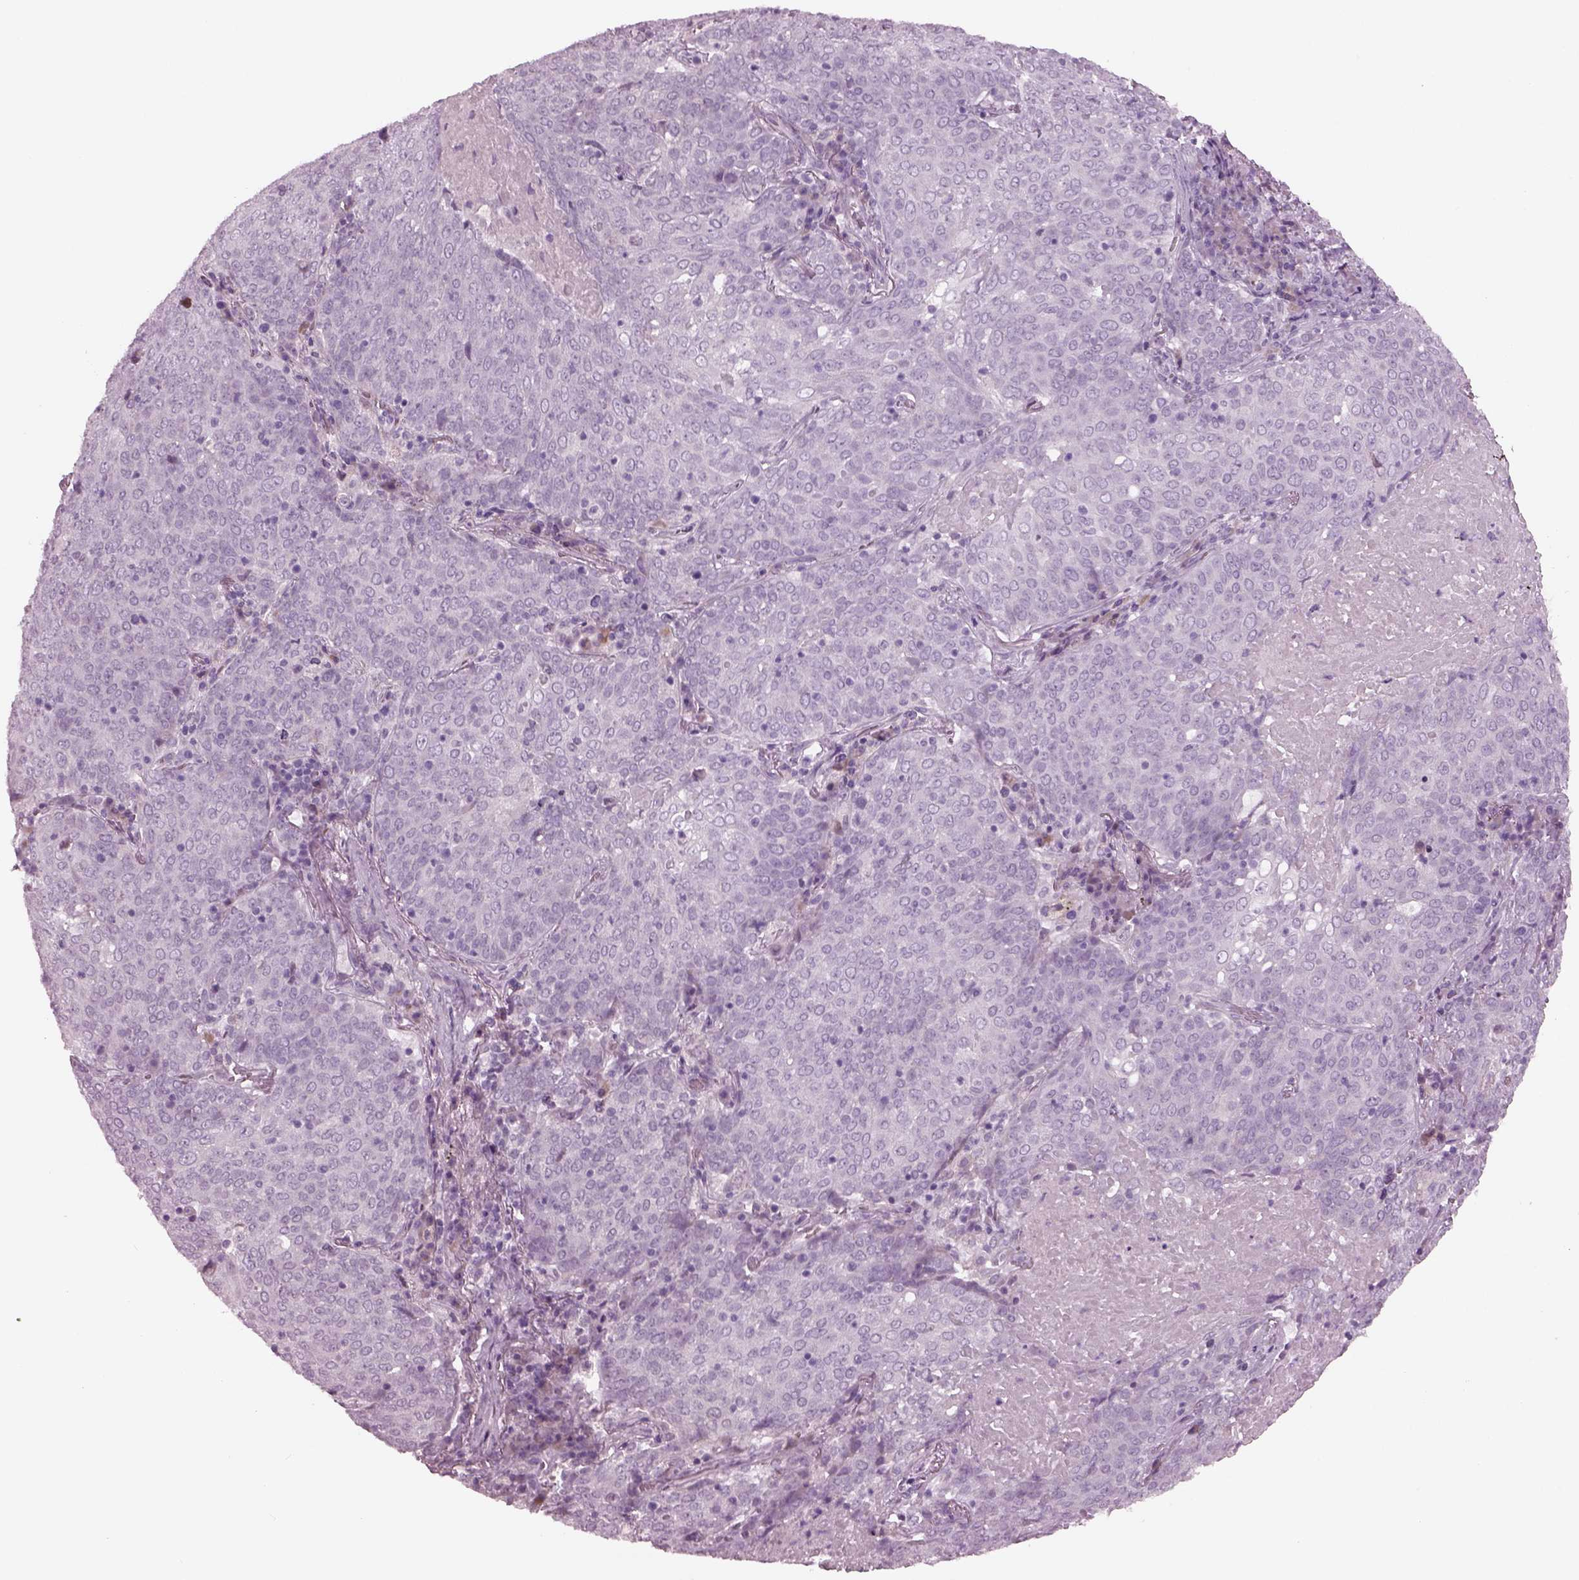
{"staining": {"intensity": "negative", "quantity": "none", "location": "none"}, "tissue": "lung cancer", "cell_type": "Tumor cells", "image_type": "cancer", "snomed": [{"axis": "morphology", "description": "Squamous cell carcinoma, NOS"}, {"axis": "topography", "description": "Lung"}], "caption": "IHC image of neoplastic tissue: lung cancer stained with DAB (3,3'-diaminobenzidine) displays no significant protein staining in tumor cells. The staining is performed using DAB (3,3'-diaminobenzidine) brown chromogen with nuclei counter-stained in using hematoxylin.", "gene": "CYLC1", "patient": {"sex": "male", "age": 82}}